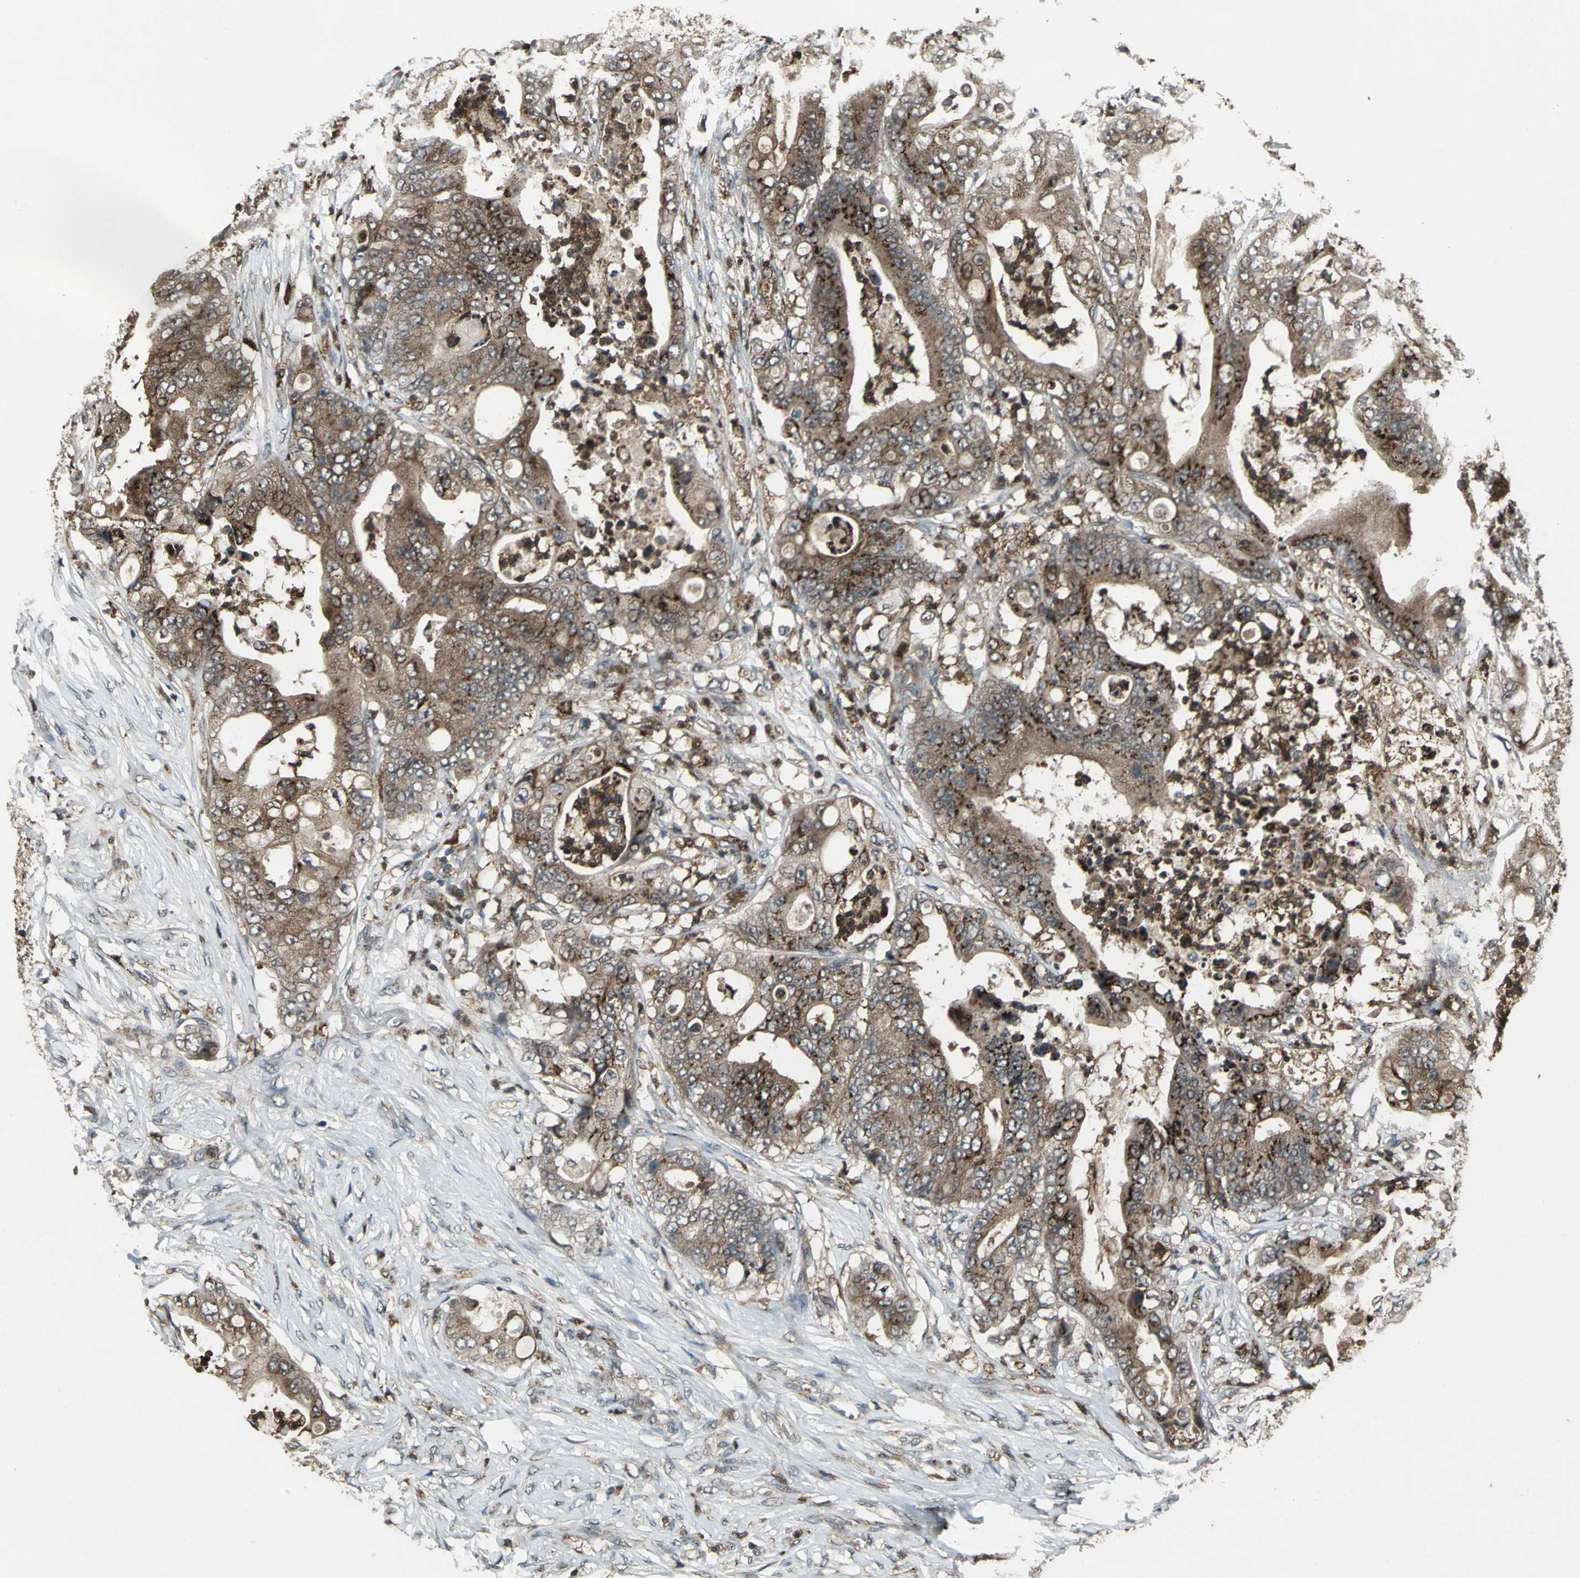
{"staining": {"intensity": "strong", "quantity": ">75%", "location": "cytoplasmic/membranous"}, "tissue": "stomach cancer", "cell_type": "Tumor cells", "image_type": "cancer", "snomed": [{"axis": "morphology", "description": "Adenocarcinoma, NOS"}, {"axis": "topography", "description": "Stomach"}], "caption": "A high-resolution image shows IHC staining of stomach adenocarcinoma, which demonstrates strong cytoplasmic/membranous expression in about >75% of tumor cells. (DAB = brown stain, brightfield microscopy at high magnification).", "gene": "PYCARD", "patient": {"sex": "female", "age": 73}}